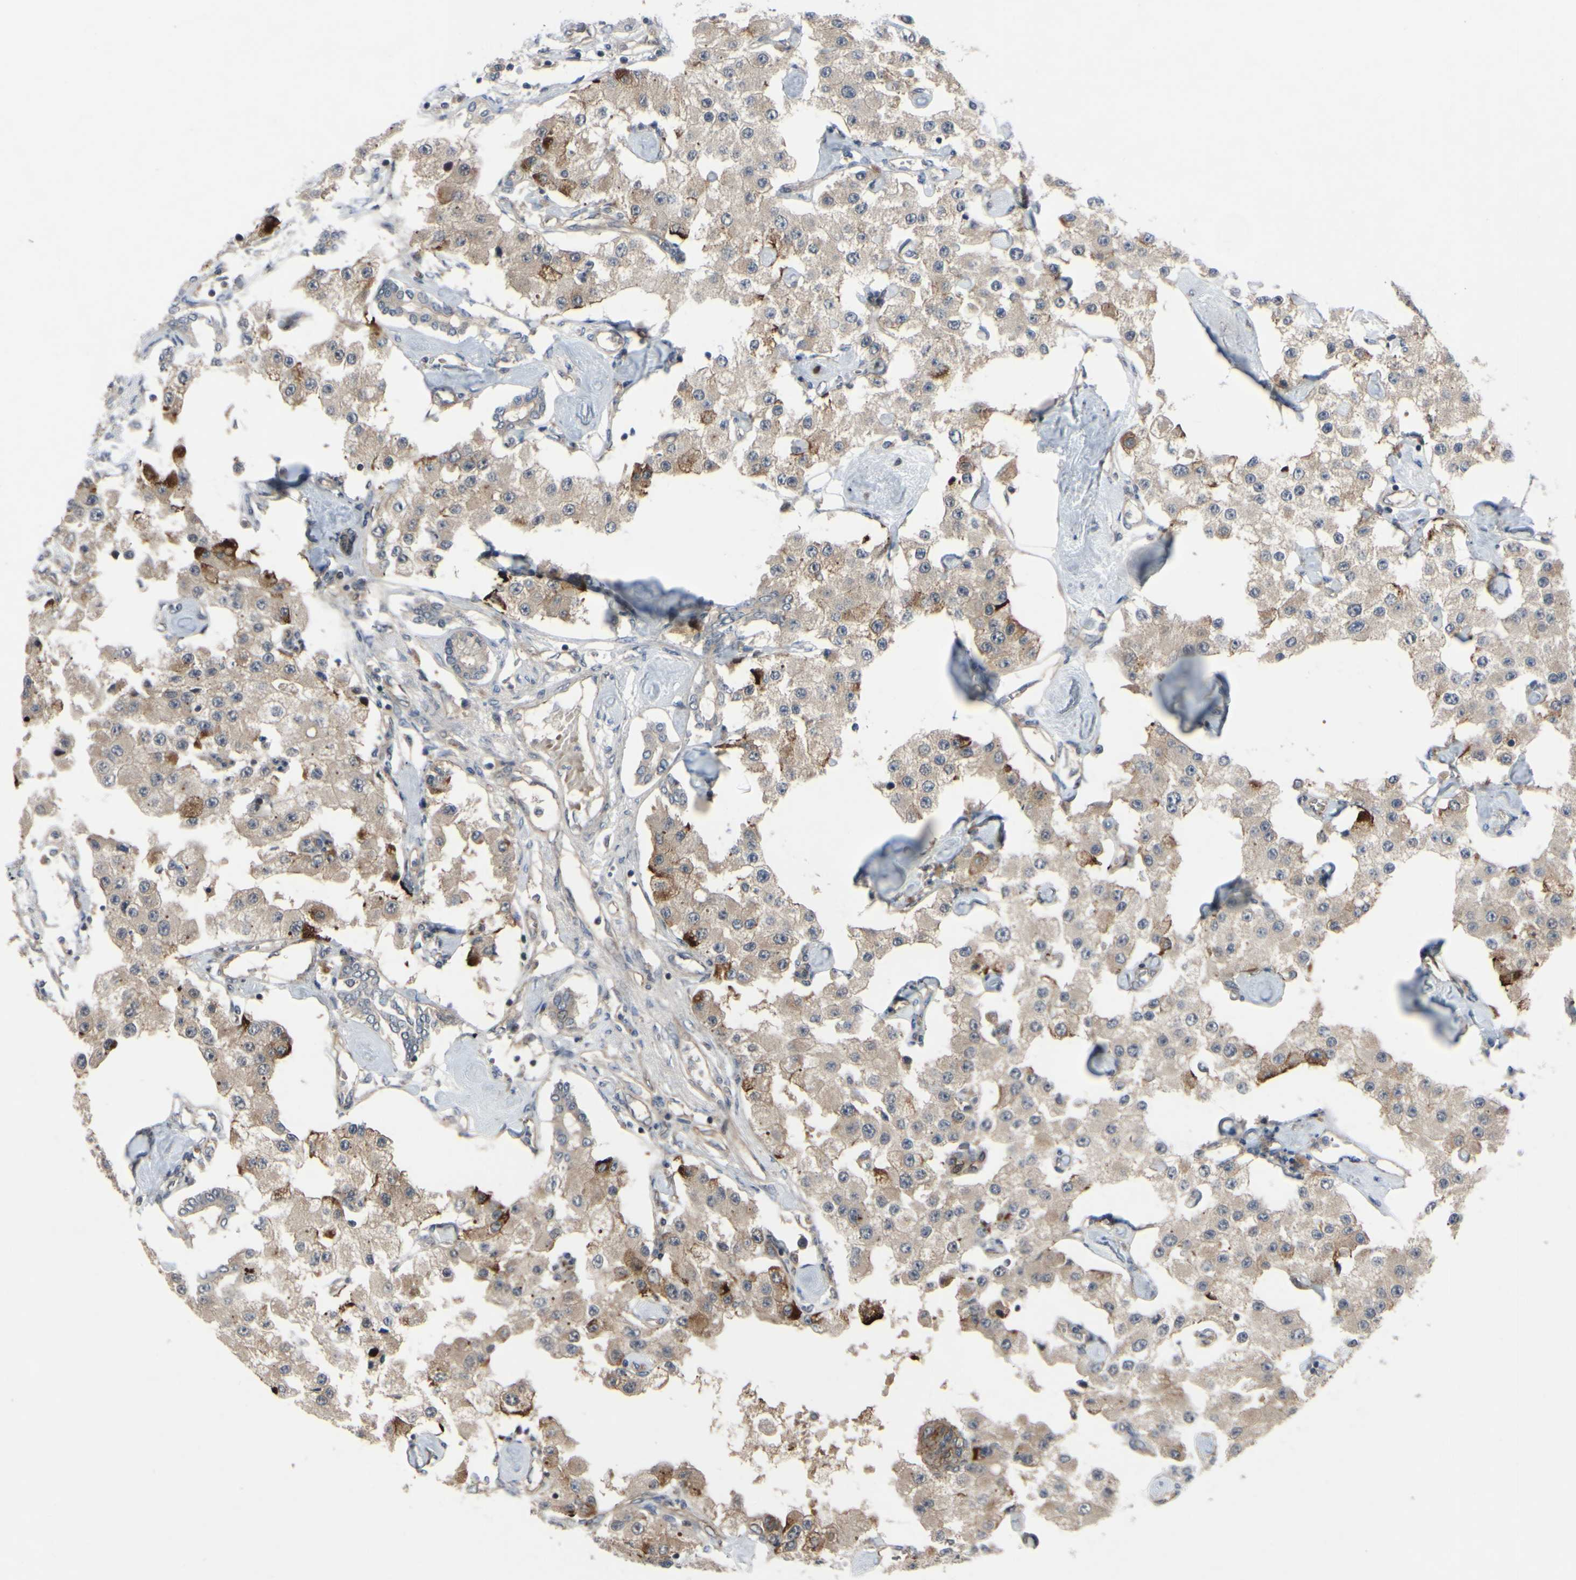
{"staining": {"intensity": "strong", "quantity": "<25%", "location": "cytoplasmic/membranous"}, "tissue": "carcinoid", "cell_type": "Tumor cells", "image_type": "cancer", "snomed": [{"axis": "morphology", "description": "Carcinoid, malignant, NOS"}, {"axis": "topography", "description": "Pancreas"}], "caption": "Strong cytoplasmic/membranous expression is present in approximately <25% of tumor cells in carcinoid.", "gene": "COMMD9", "patient": {"sex": "male", "age": 41}}